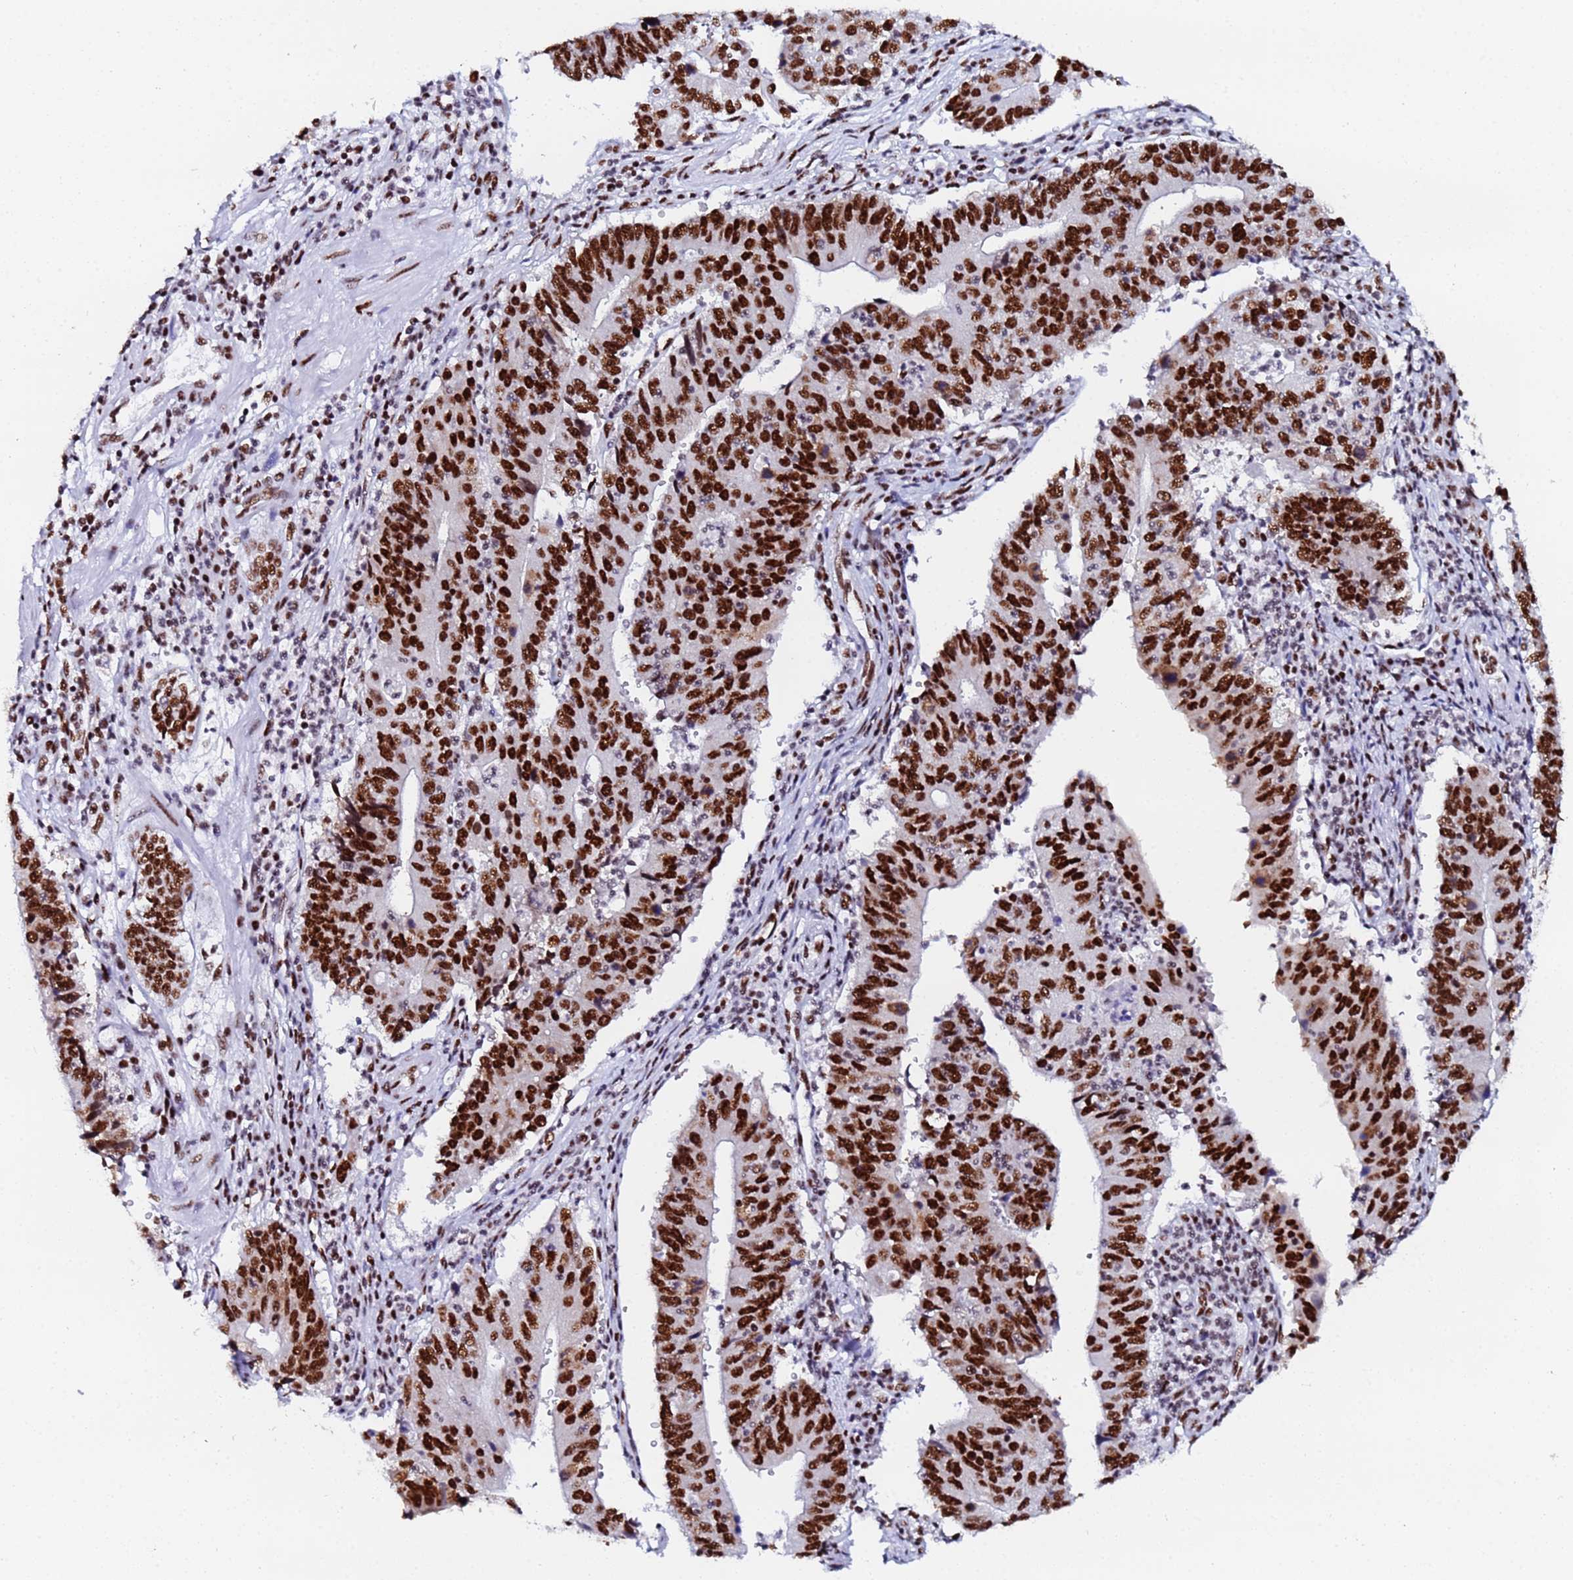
{"staining": {"intensity": "strong", "quantity": ">75%", "location": "nuclear"}, "tissue": "stomach cancer", "cell_type": "Tumor cells", "image_type": "cancer", "snomed": [{"axis": "morphology", "description": "Adenocarcinoma, NOS"}, {"axis": "topography", "description": "Stomach"}], "caption": "Protein expression analysis of human stomach adenocarcinoma reveals strong nuclear positivity in about >75% of tumor cells. (DAB IHC, brown staining for protein, blue staining for nuclei).", "gene": "SNRPA1", "patient": {"sex": "male", "age": 59}}